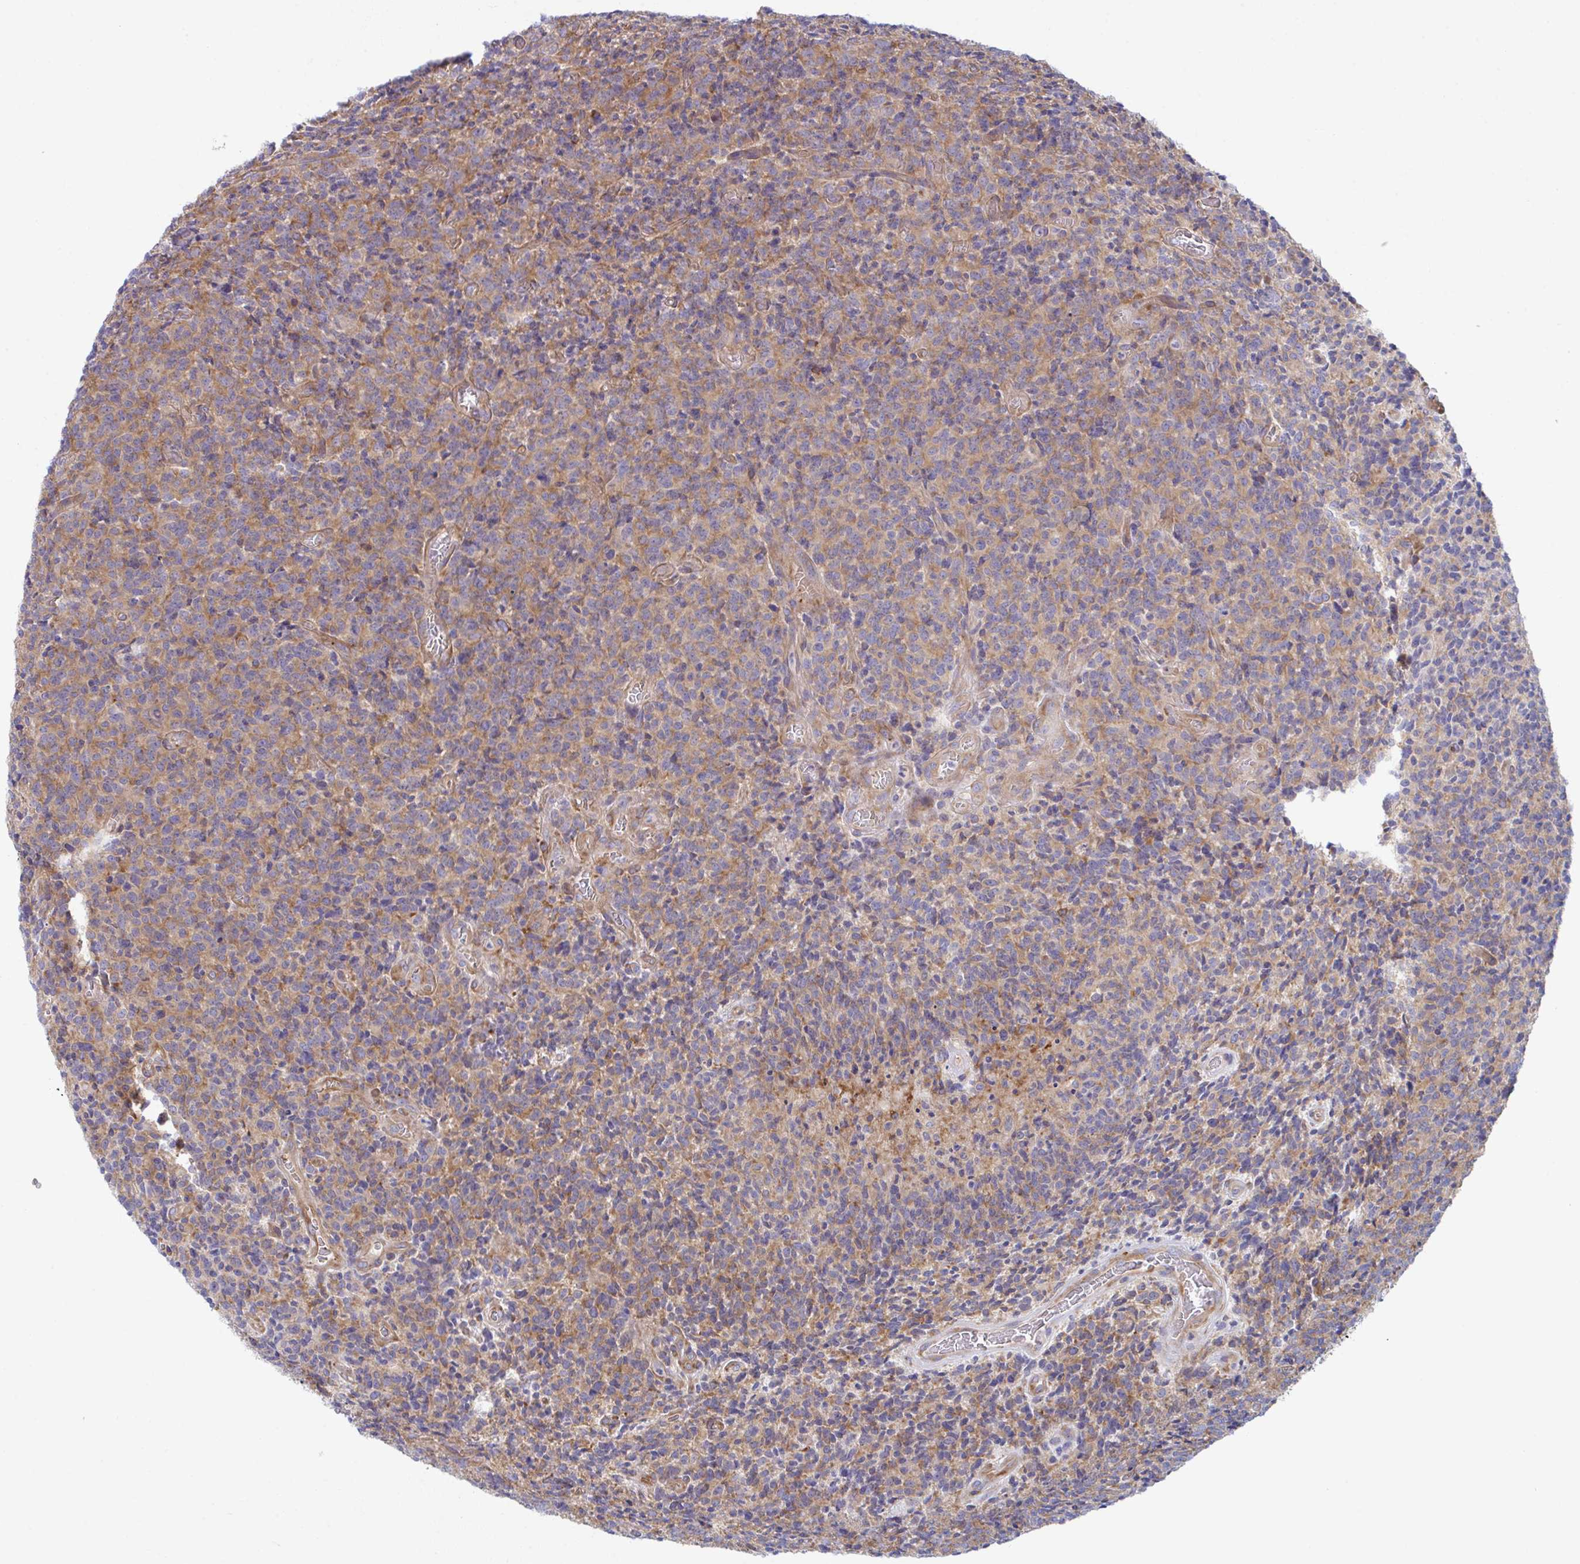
{"staining": {"intensity": "moderate", "quantity": ">75%", "location": "cytoplasmic/membranous"}, "tissue": "glioma", "cell_type": "Tumor cells", "image_type": "cancer", "snomed": [{"axis": "morphology", "description": "Glioma, malignant, High grade"}, {"axis": "topography", "description": "Brain"}], "caption": "DAB immunohistochemical staining of human malignant glioma (high-grade) displays moderate cytoplasmic/membranous protein positivity in approximately >75% of tumor cells. (Stains: DAB (3,3'-diaminobenzidine) in brown, nuclei in blue, Microscopy: brightfield microscopy at high magnification).", "gene": "WNK1", "patient": {"sex": "male", "age": 76}}